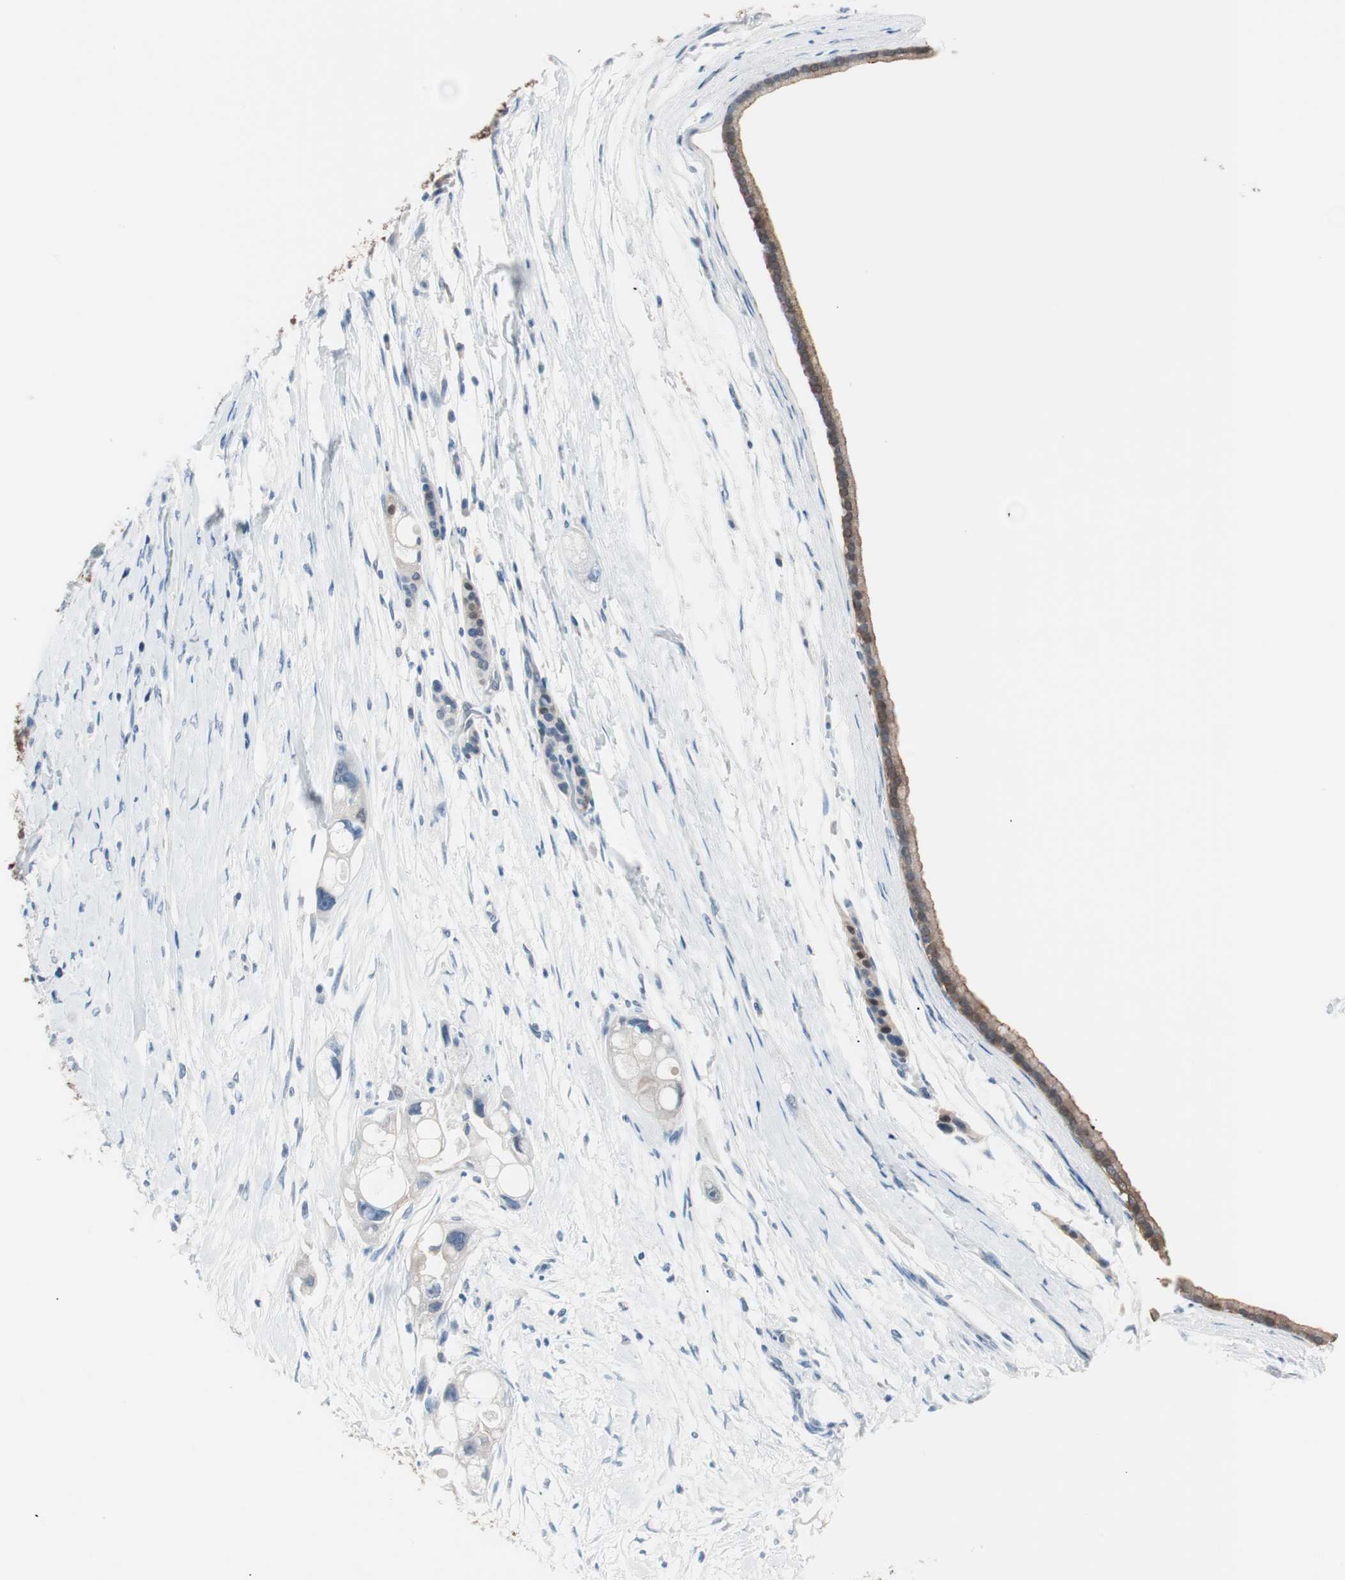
{"staining": {"intensity": "moderate", "quantity": ">75%", "location": "cytoplasmic/membranous,nuclear"}, "tissue": "pancreatic cancer", "cell_type": "Tumor cells", "image_type": "cancer", "snomed": [{"axis": "morphology", "description": "Adenocarcinoma, NOS"}, {"axis": "topography", "description": "Pancreas"}], "caption": "Immunohistochemistry (IHC) of human adenocarcinoma (pancreatic) exhibits medium levels of moderate cytoplasmic/membranous and nuclear positivity in approximately >75% of tumor cells.", "gene": "VIL1", "patient": {"sex": "female", "age": 77}}